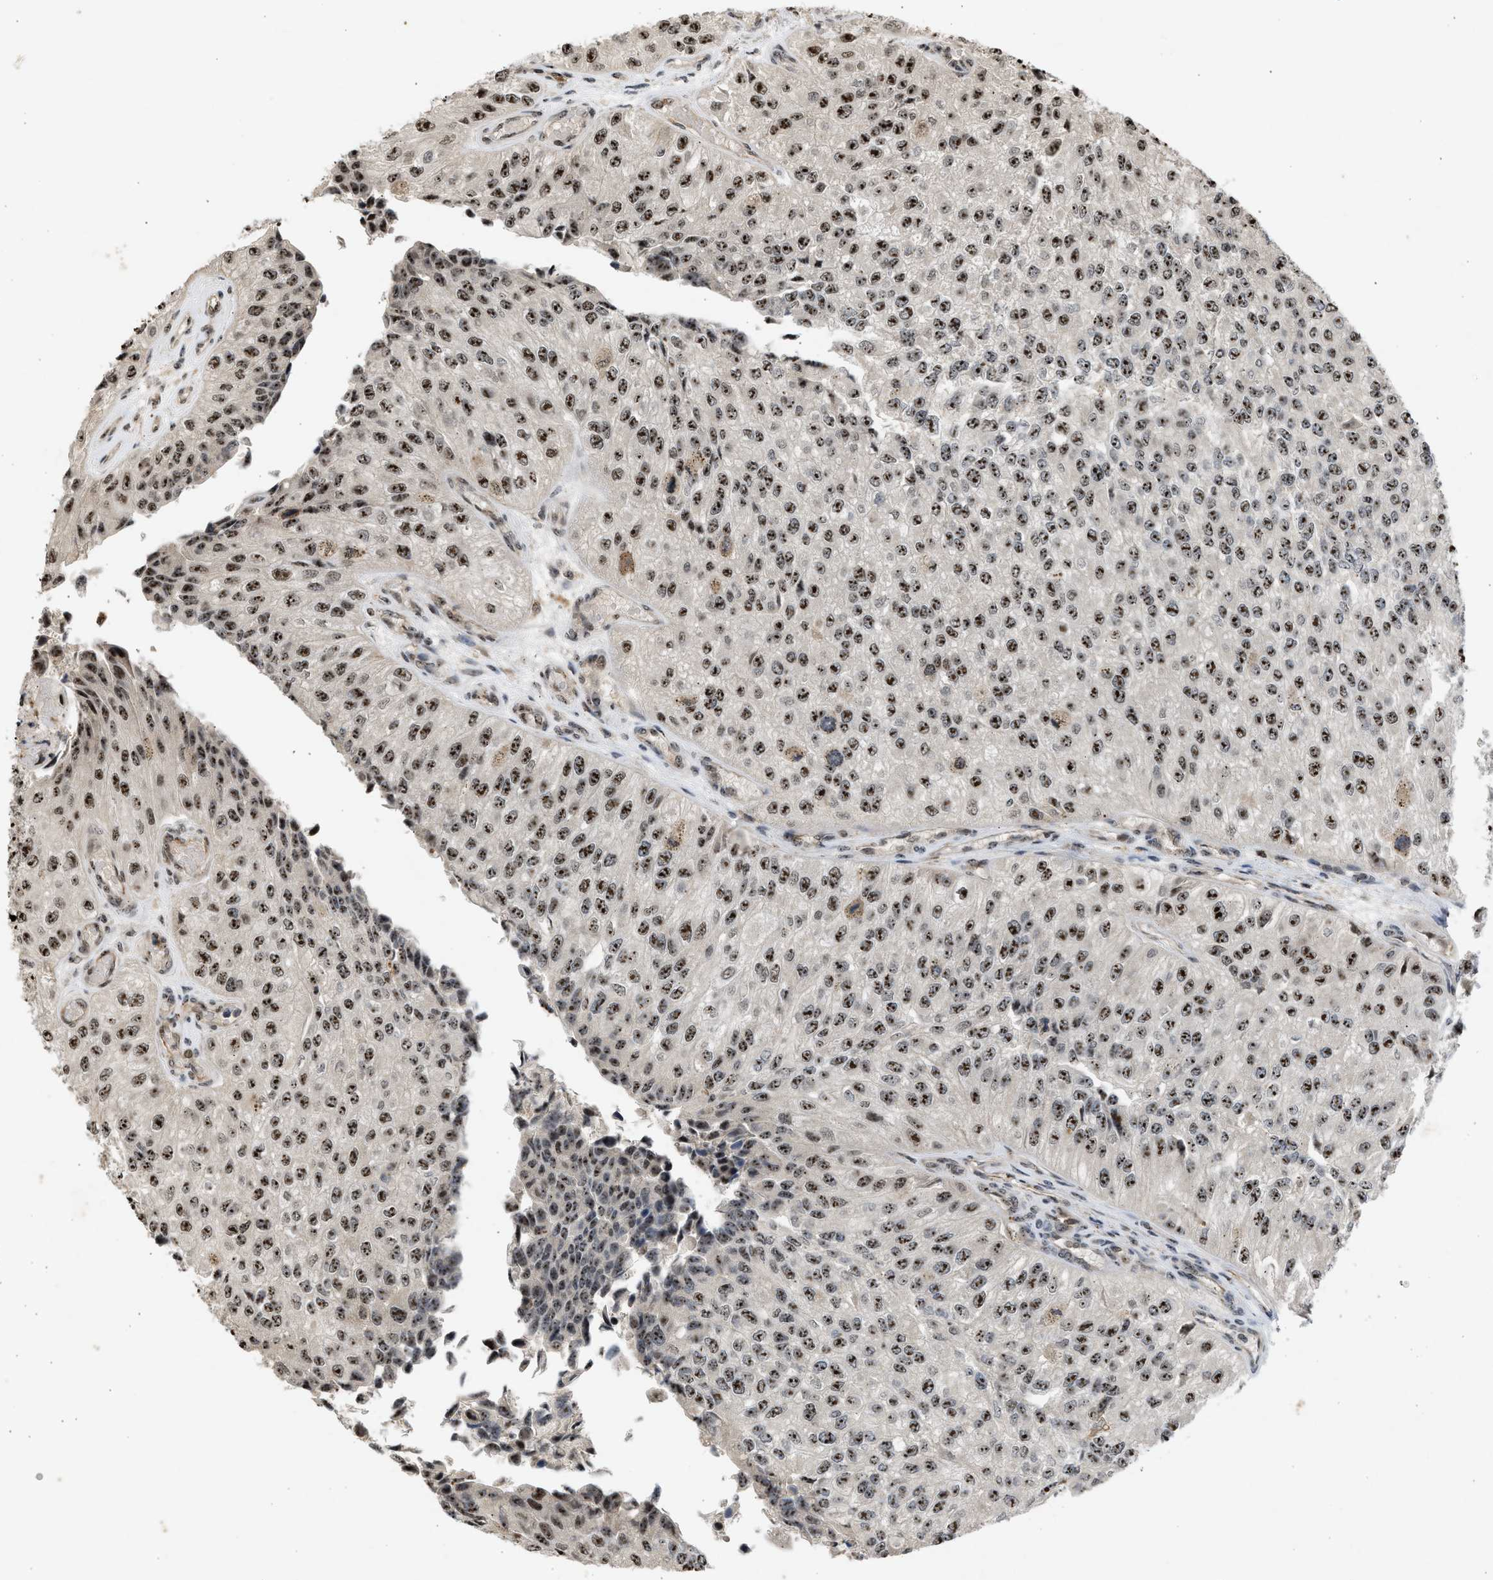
{"staining": {"intensity": "strong", "quantity": ">75%", "location": "nuclear"}, "tissue": "urothelial cancer", "cell_type": "Tumor cells", "image_type": "cancer", "snomed": [{"axis": "morphology", "description": "Urothelial carcinoma, High grade"}, {"axis": "topography", "description": "Kidney"}, {"axis": "topography", "description": "Urinary bladder"}], "caption": "Brown immunohistochemical staining in urothelial cancer shows strong nuclear staining in about >75% of tumor cells. (IHC, brightfield microscopy, high magnification).", "gene": "TFDP2", "patient": {"sex": "male", "age": 77}}